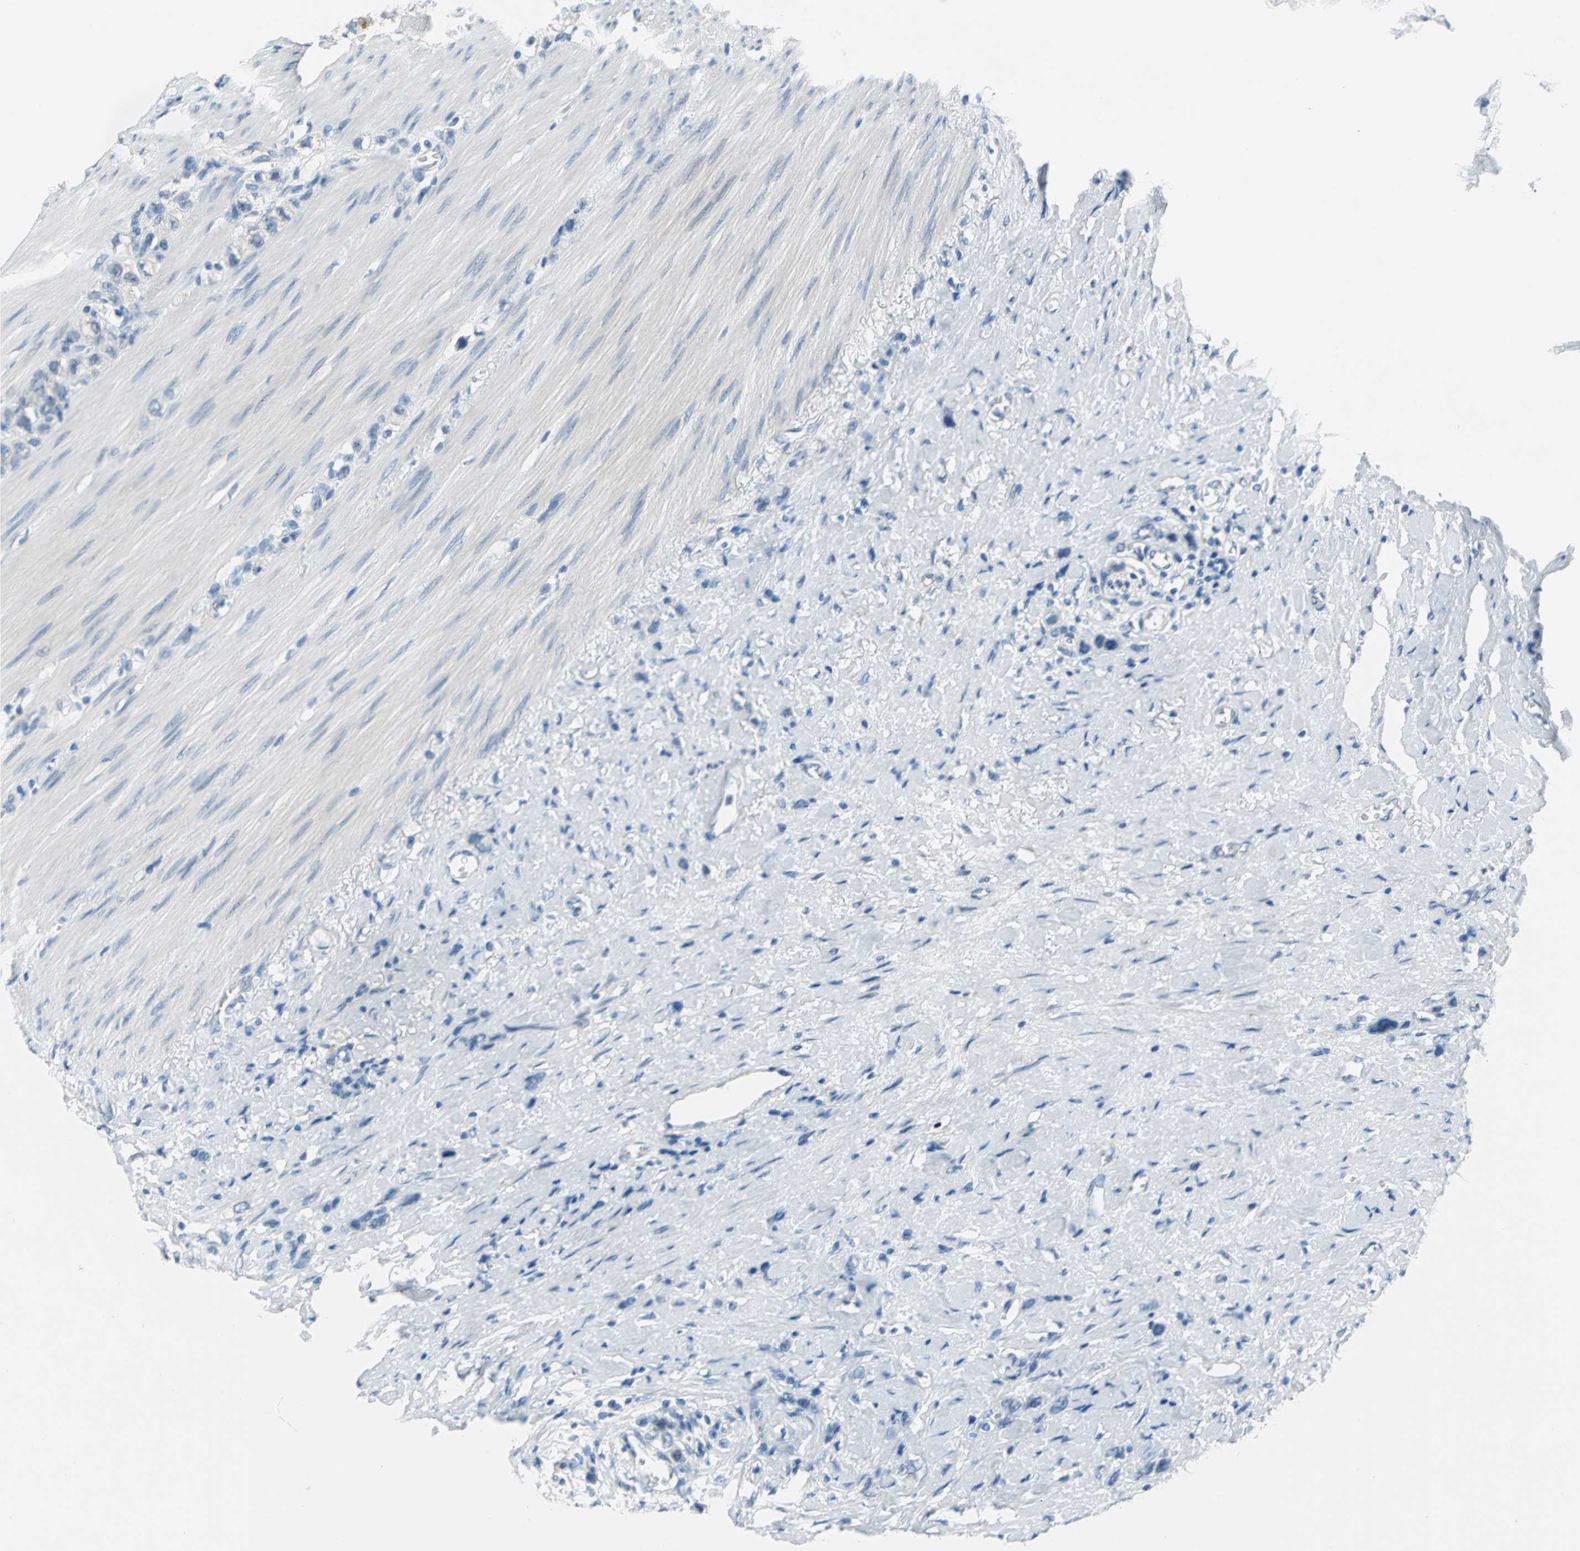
{"staining": {"intensity": "negative", "quantity": "none", "location": "none"}, "tissue": "stomach cancer", "cell_type": "Tumor cells", "image_type": "cancer", "snomed": [{"axis": "morphology", "description": "Normal tissue, NOS"}, {"axis": "morphology", "description": "Adenocarcinoma, NOS"}, {"axis": "morphology", "description": "Adenocarcinoma, High grade"}, {"axis": "topography", "description": "Stomach, upper"}, {"axis": "topography", "description": "Stomach"}], "caption": "Stomach cancer stained for a protein using immunohistochemistry (IHC) demonstrates no staining tumor cells.", "gene": "MUC4", "patient": {"sex": "female", "age": 65}}